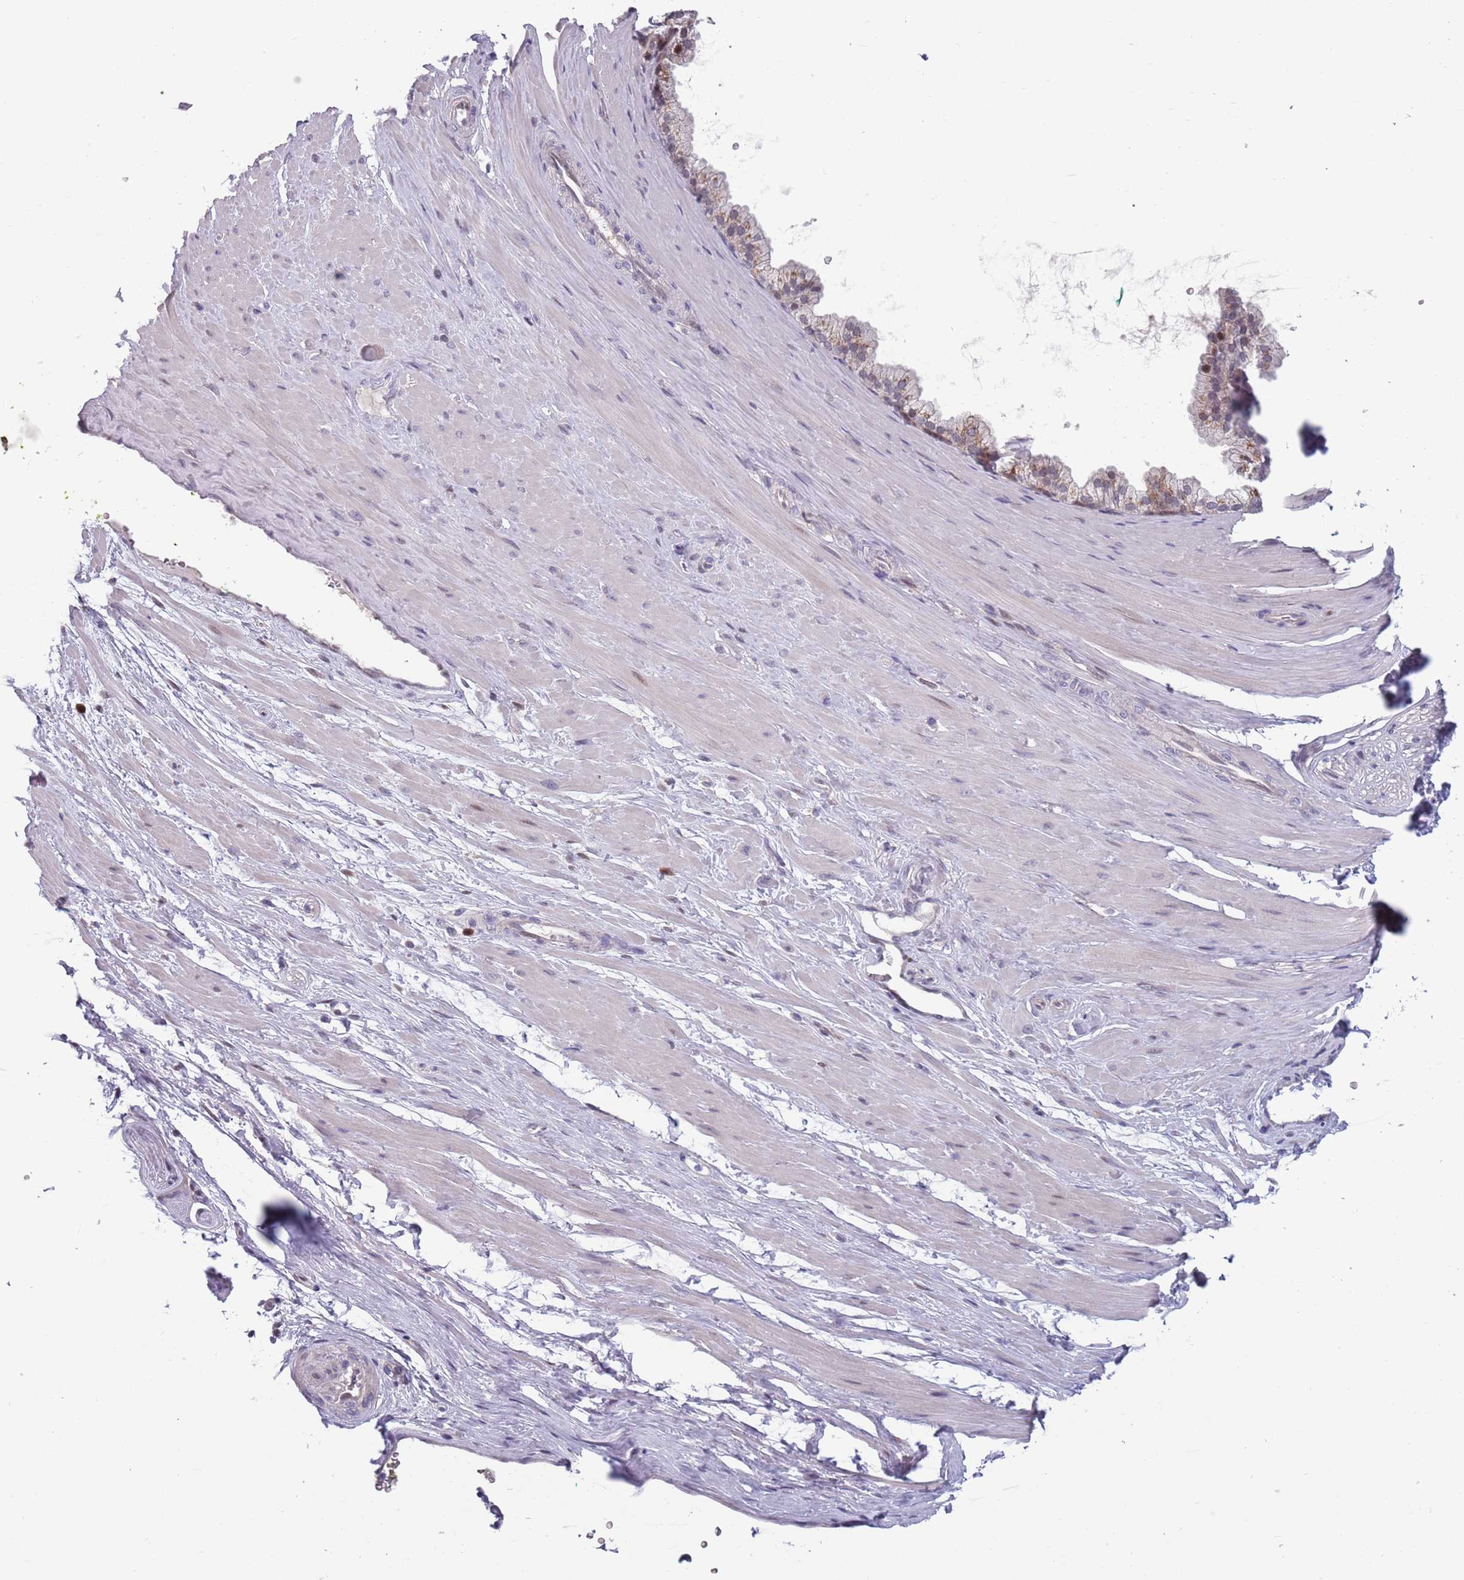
{"staining": {"intensity": "negative", "quantity": "none", "location": "none"}, "tissue": "adipose tissue", "cell_type": "Adipocytes", "image_type": "normal", "snomed": [{"axis": "morphology", "description": "Normal tissue, NOS"}, {"axis": "morphology", "description": "Adenocarcinoma, Low grade"}, {"axis": "topography", "description": "Prostate"}, {"axis": "topography", "description": "Peripheral nerve tissue"}], "caption": "Immunohistochemistry micrograph of normal adipose tissue stained for a protein (brown), which exhibits no staining in adipocytes.", "gene": "CLNS1A", "patient": {"sex": "male", "age": 63}}